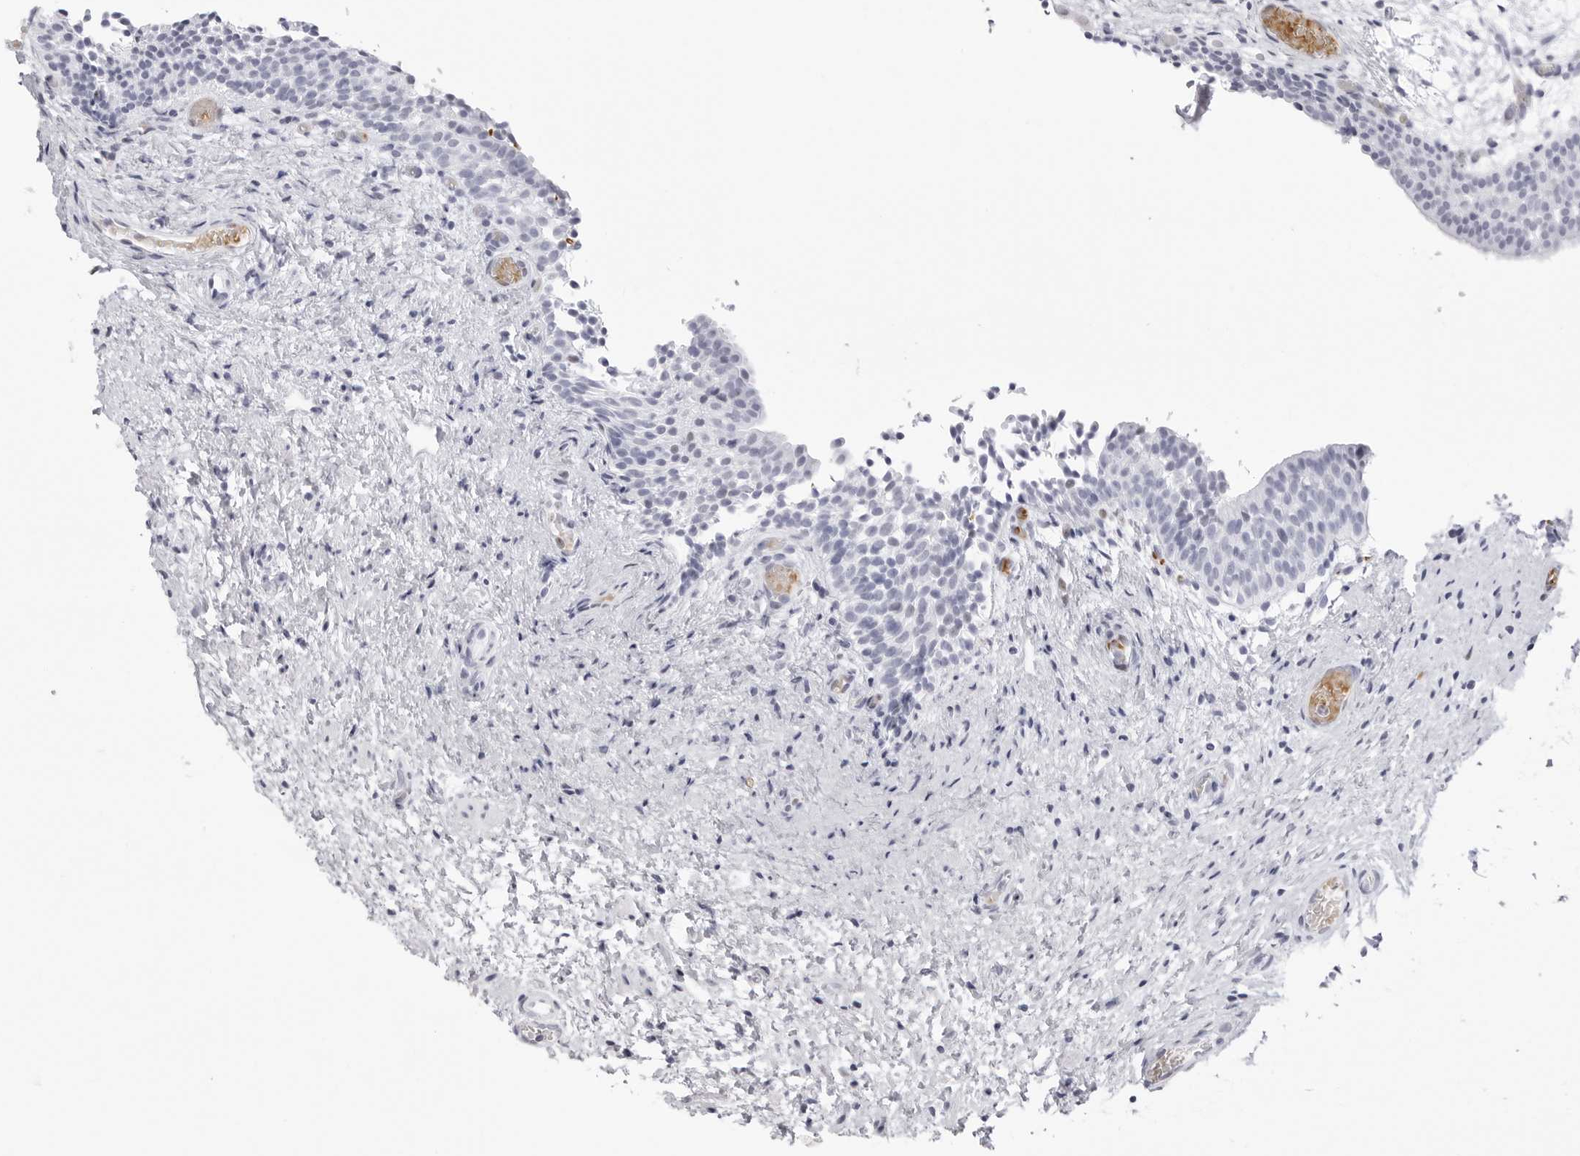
{"staining": {"intensity": "weak", "quantity": "<25%", "location": "nuclear"}, "tissue": "urinary bladder", "cell_type": "Urothelial cells", "image_type": "normal", "snomed": [{"axis": "morphology", "description": "Normal tissue, NOS"}, {"axis": "topography", "description": "Urinary bladder"}], "caption": "DAB (3,3'-diaminobenzidine) immunohistochemical staining of unremarkable human urinary bladder exhibits no significant expression in urothelial cells.", "gene": "TSSK1B", "patient": {"sex": "male", "age": 1}}